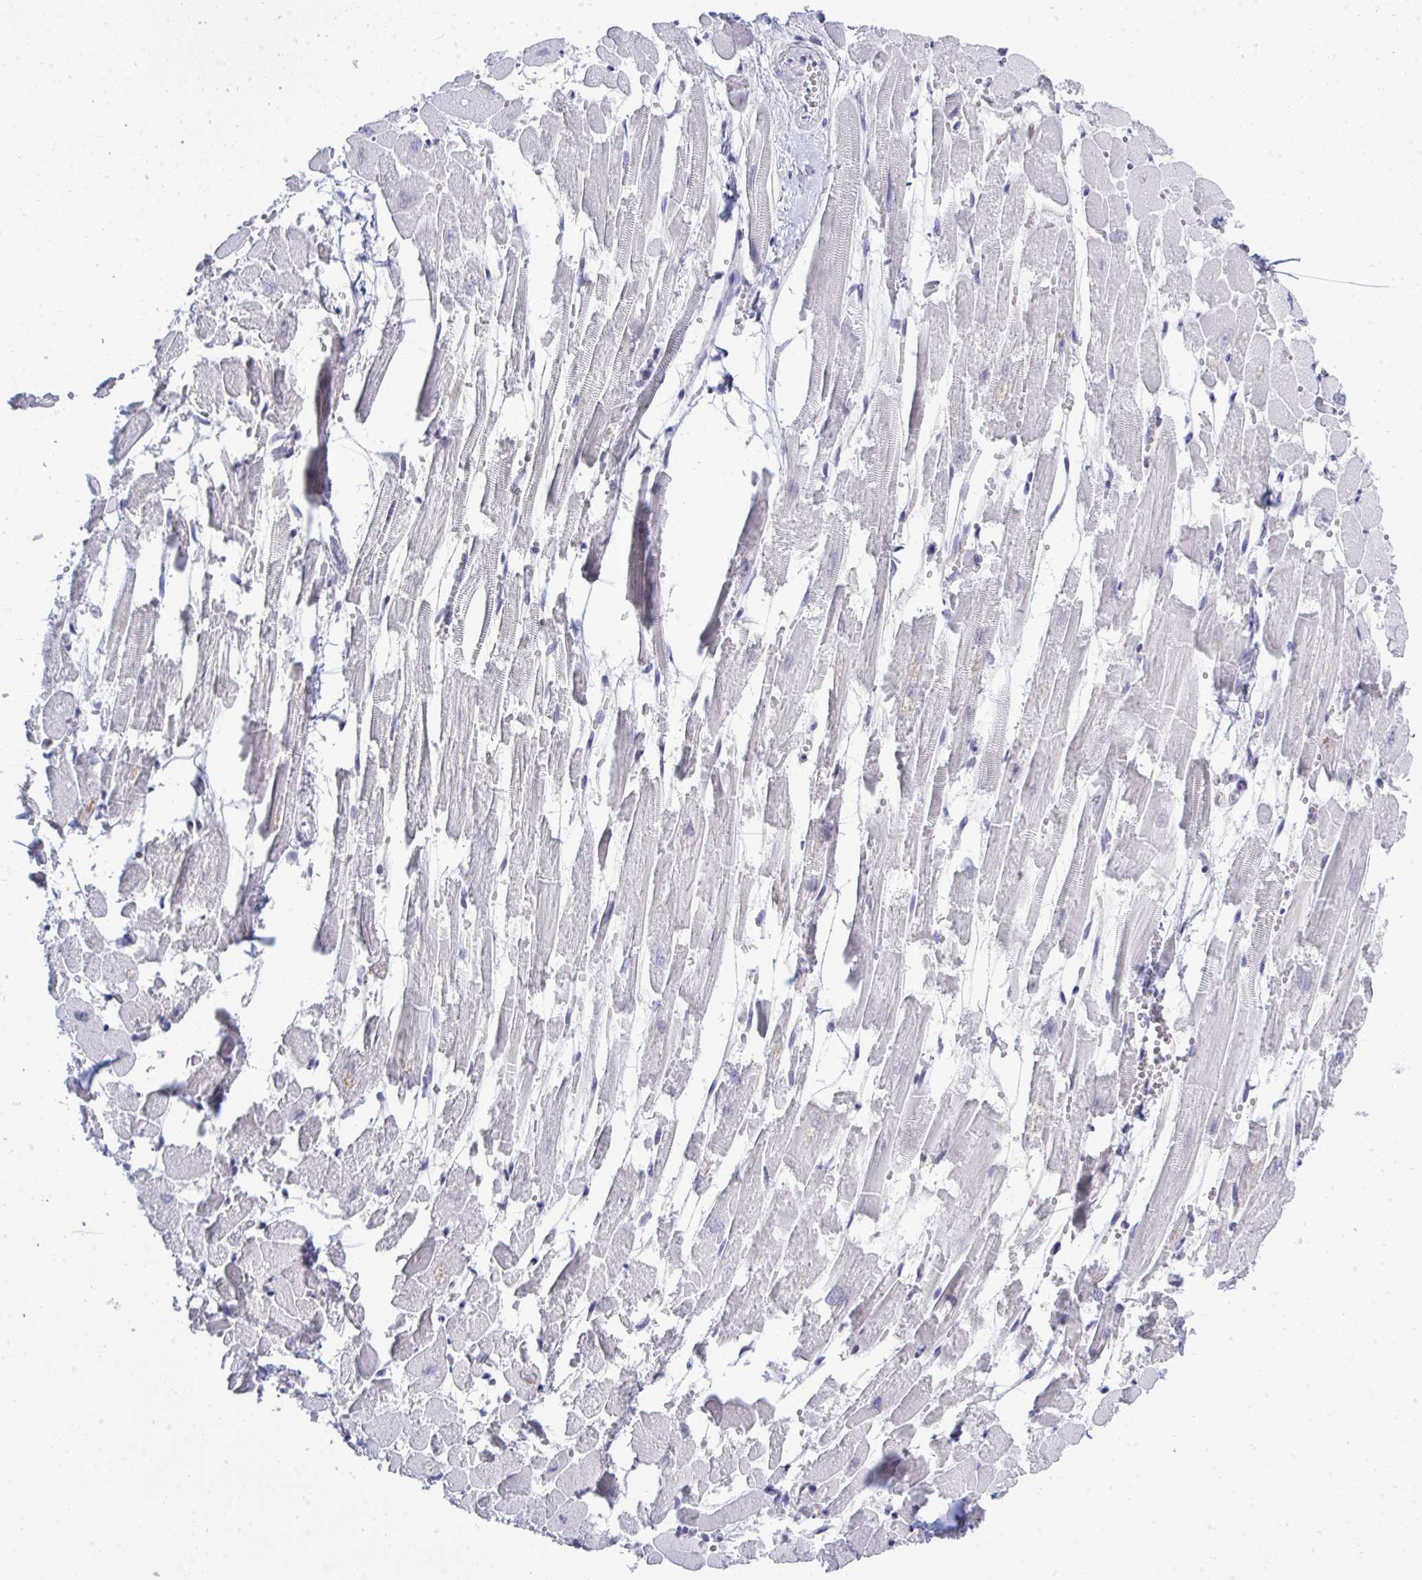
{"staining": {"intensity": "weak", "quantity": "<25%", "location": "nuclear"}, "tissue": "heart muscle", "cell_type": "Cardiomyocytes", "image_type": "normal", "snomed": [{"axis": "morphology", "description": "Normal tissue, NOS"}, {"axis": "topography", "description": "Heart"}], "caption": "DAB immunohistochemical staining of unremarkable human heart muscle shows no significant positivity in cardiomyocytes. (DAB immunohistochemistry with hematoxylin counter stain).", "gene": "TAB1", "patient": {"sex": "female", "age": 52}}